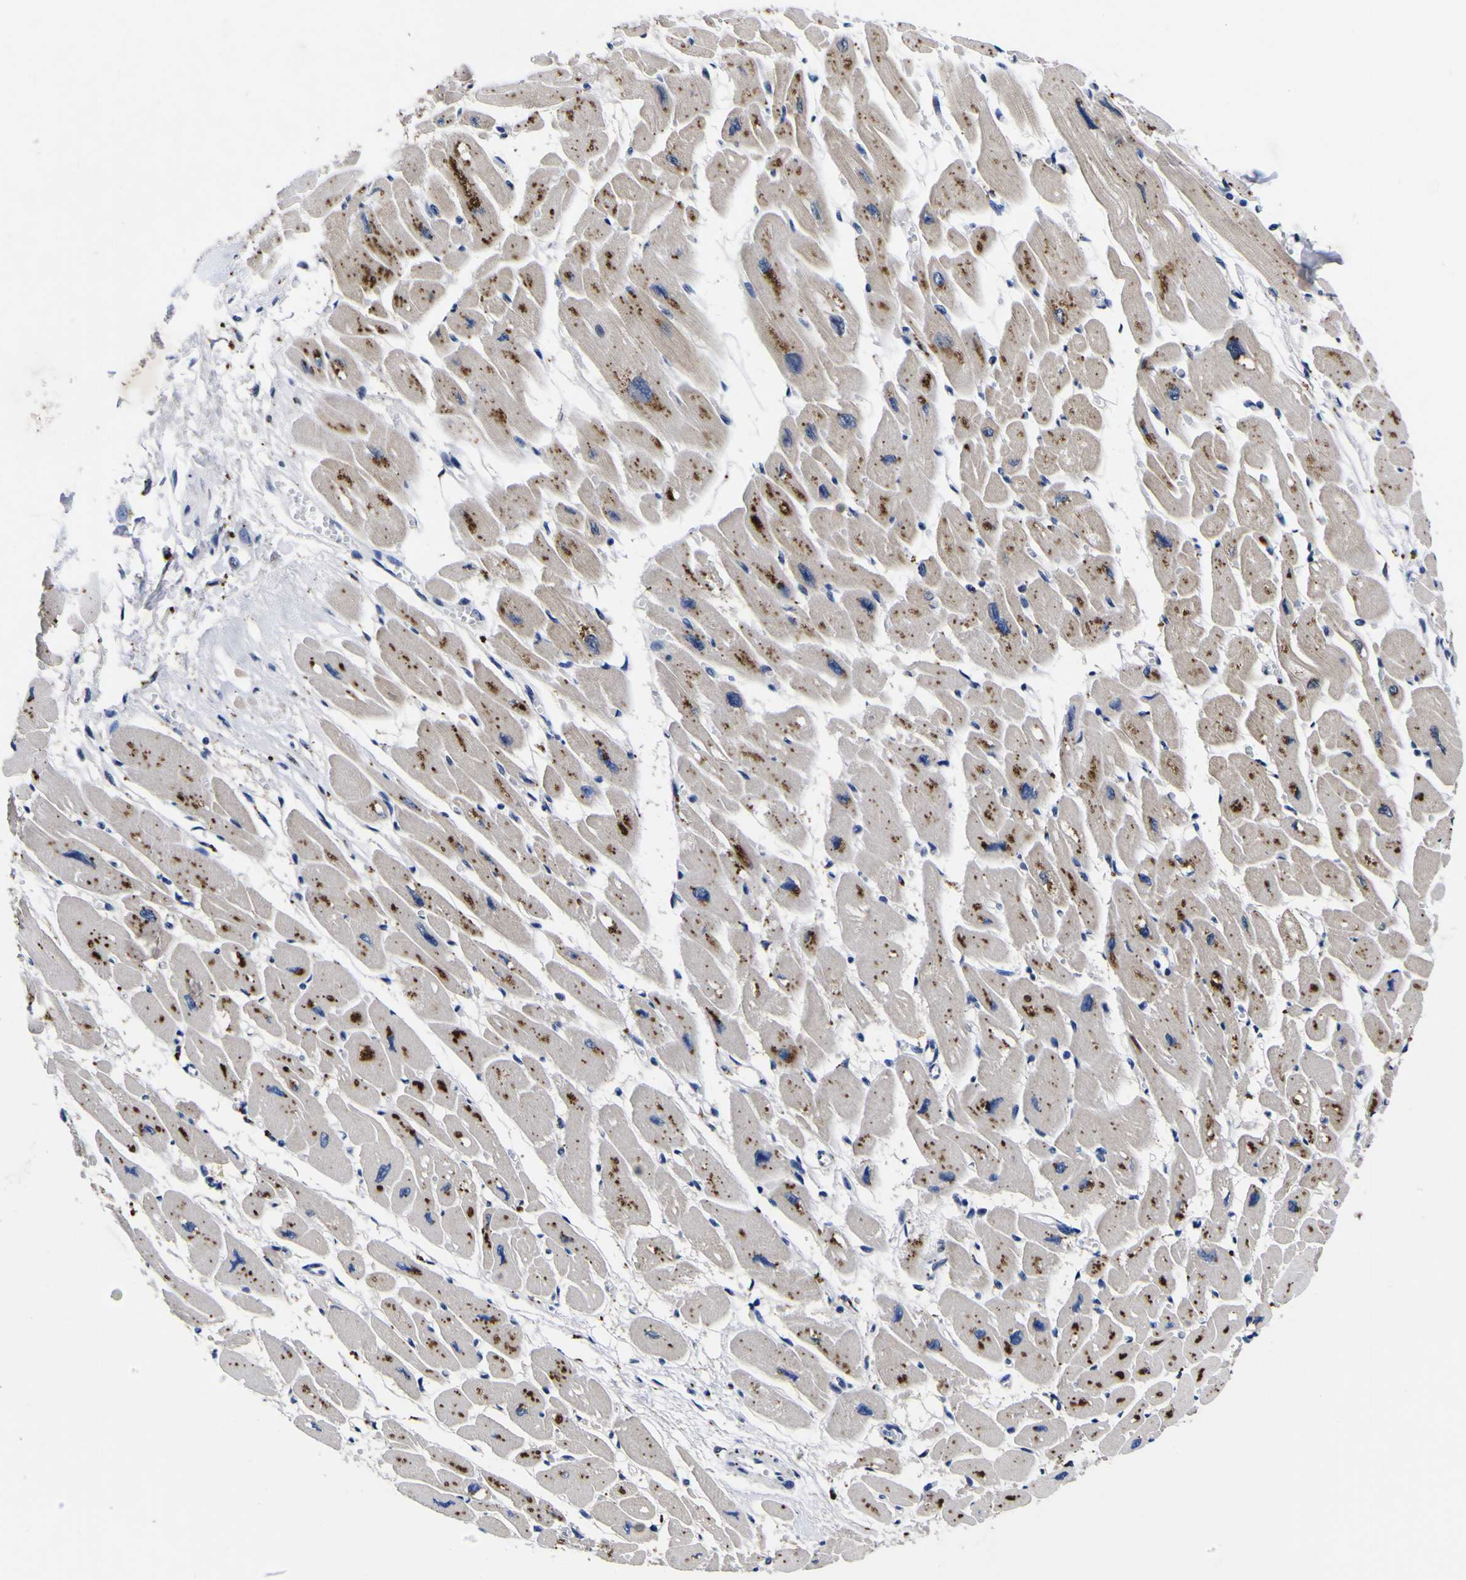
{"staining": {"intensity": "moderate", "quantity": ">75%", "location": "cytoplasmic/membranous"}, "tissue": "heart muscle", "cell_type": "Cardiomyocytes", "image_type": "normal", "snomed": [{"axis": "morphology", "description": "Normal tissue, NOS"}, {"axis": "topography", "description": "Heart"}], "caption": "Heart muscle stained for a protein (brown) shows moderate cytoplasmic/membranous positive staining in about >75% of cardiomyocytes.", "gene": "IGFLR1", "patient": {"sex": "female", "age": 54}}